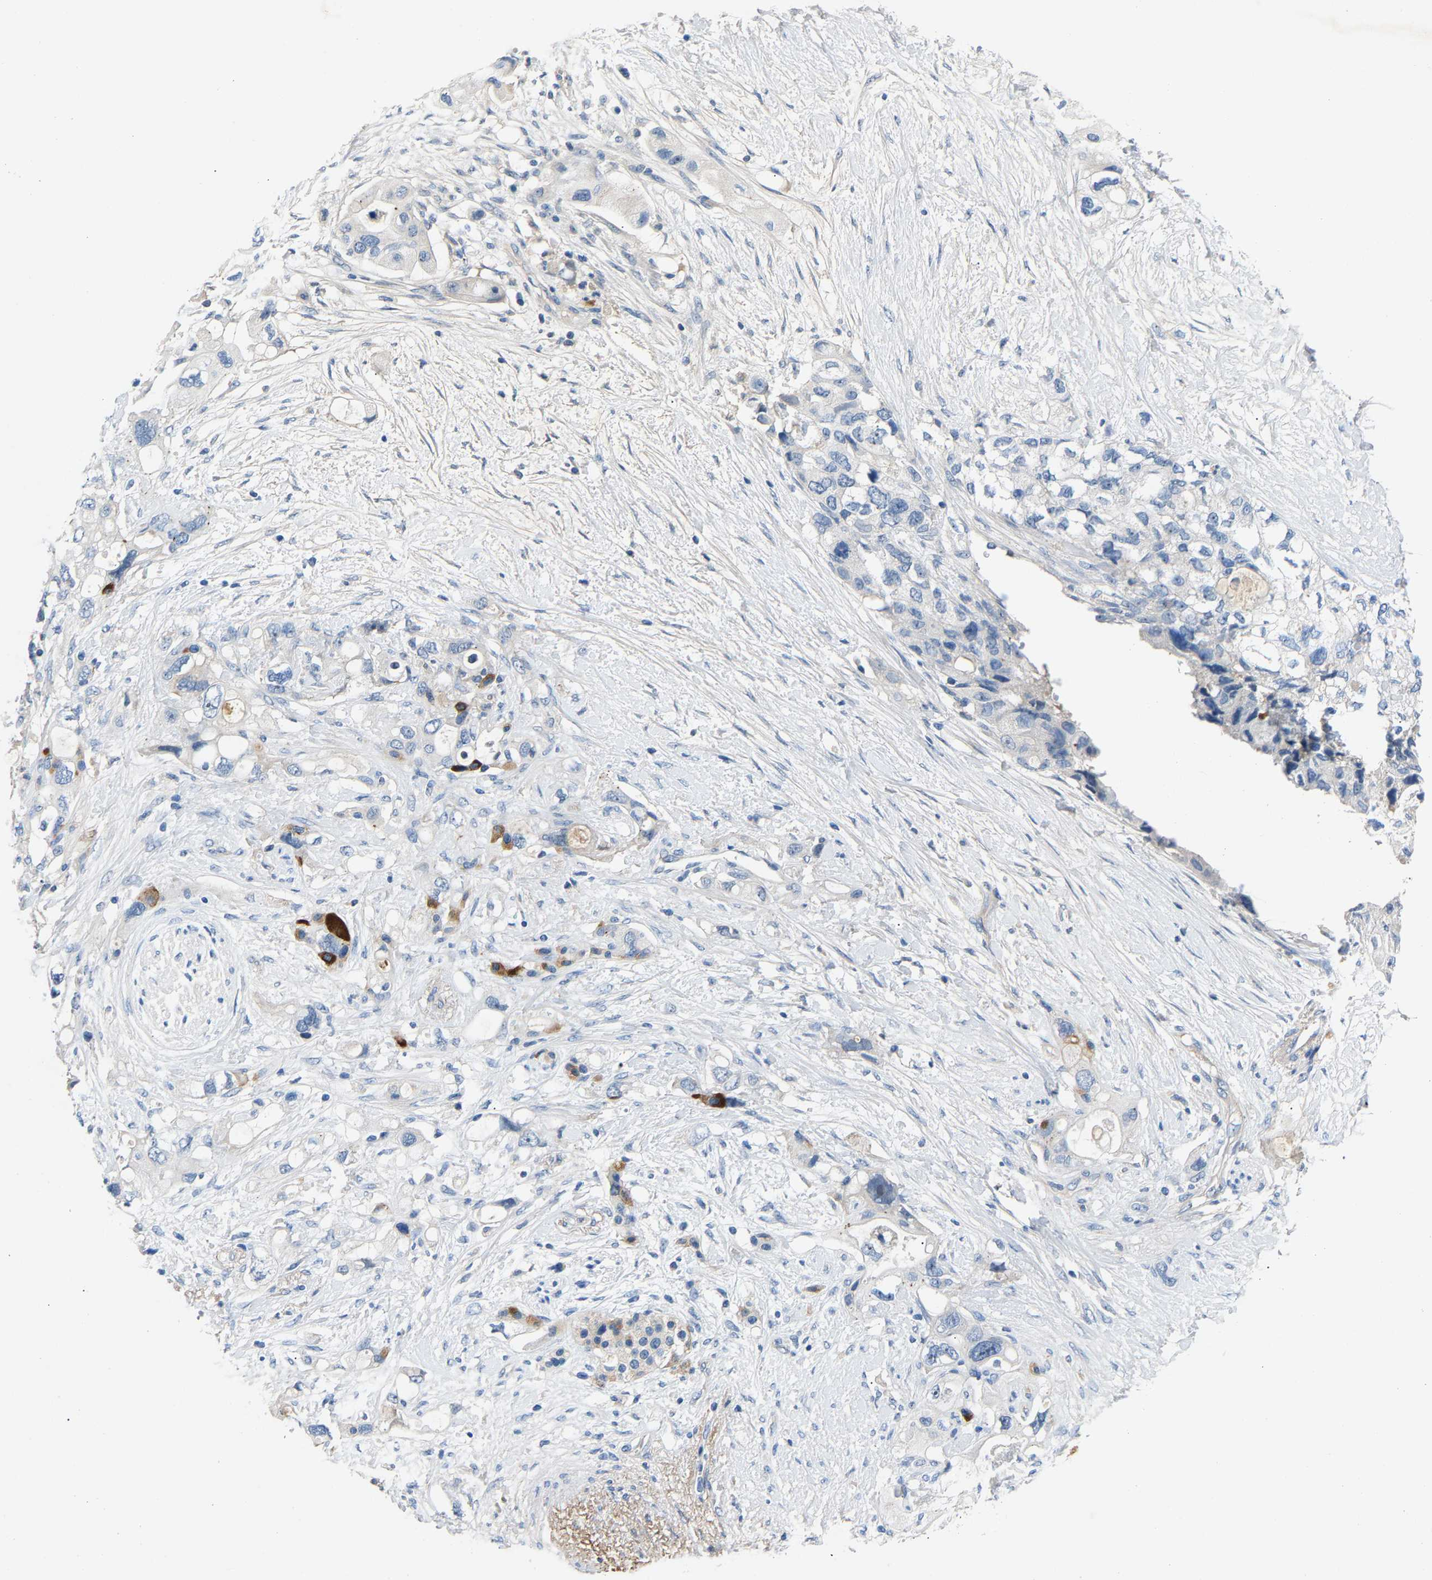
{"staining": {"intensity": "negative", "quantity": "none", "location": "none"}, "tissue": "pancreatic cancer", "cell_type": "Tumor cells", "image_type": "cancer", "snomed": [{"axis": "morphology", "description": "Adenocarcinoma, NOS"}, {"axis": "topography", "description": "Pancreas"}], "caption": "High magnification brightfield microscopy of adenocarcinoma (pancreatic) stained with DAB (3,3'-diaminobenzidine) (brown) and counterstained with hematoxylin (blue): tumor cells show no significant staining.", "gene": "DNAAF5", "patient": {"sex": "female", "age": 56}}